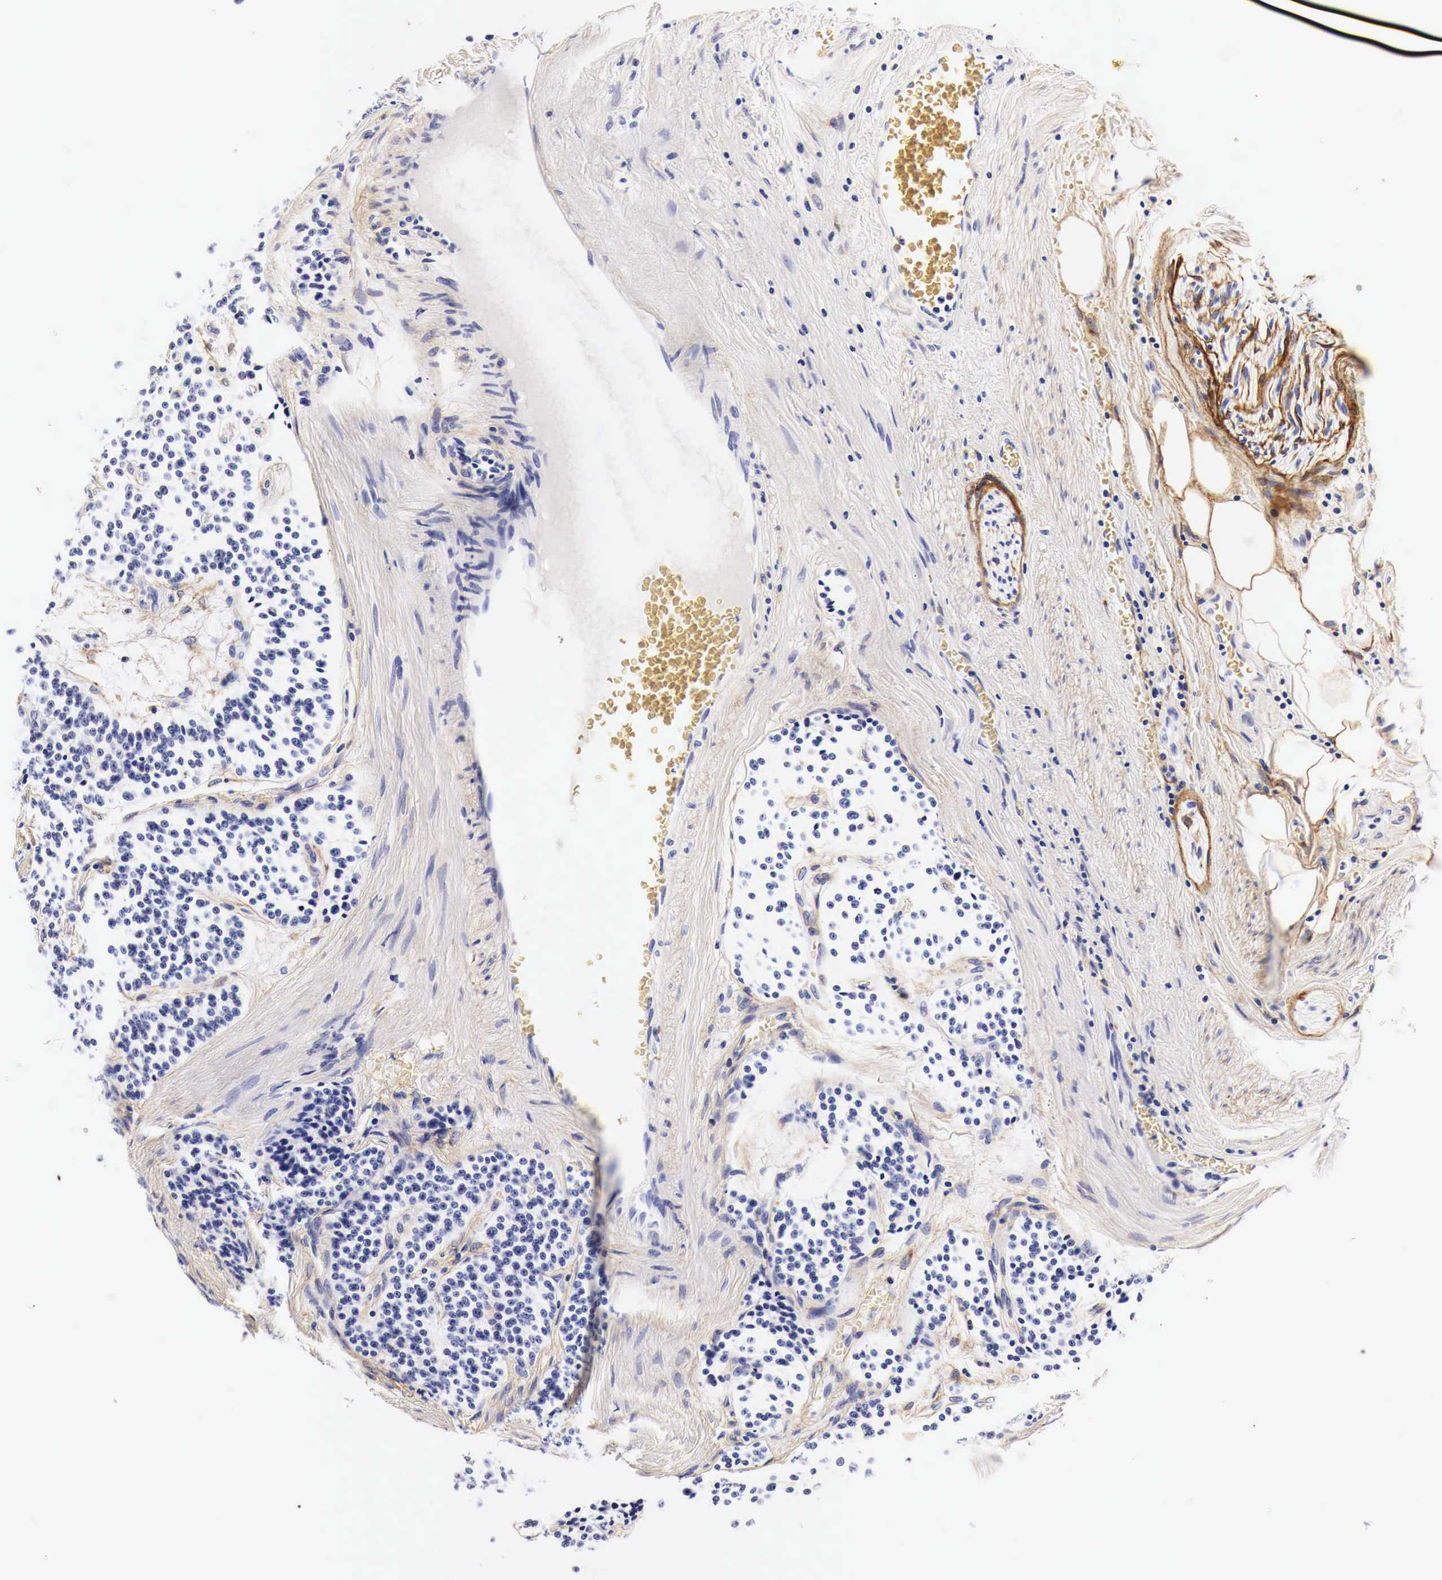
{"staining": {"intensity": "negative", "quantity": "none", "location": "none"}, "tissue": "carcinoid", "cell_type": "Tumor cells", "image_type": "cancer", "snomed": [{"axis": "morphology", "description": "Carcinoid, malignant, NOS"}, {"axis": "topography", "description": "Stomach"}], "caption": "Carcinoid stained for a protein using immunohistochemistry (IHC) displays no positivity tumor cells.", "gene": "EGFR", "patient": {"sex": "female", "age": 76}}